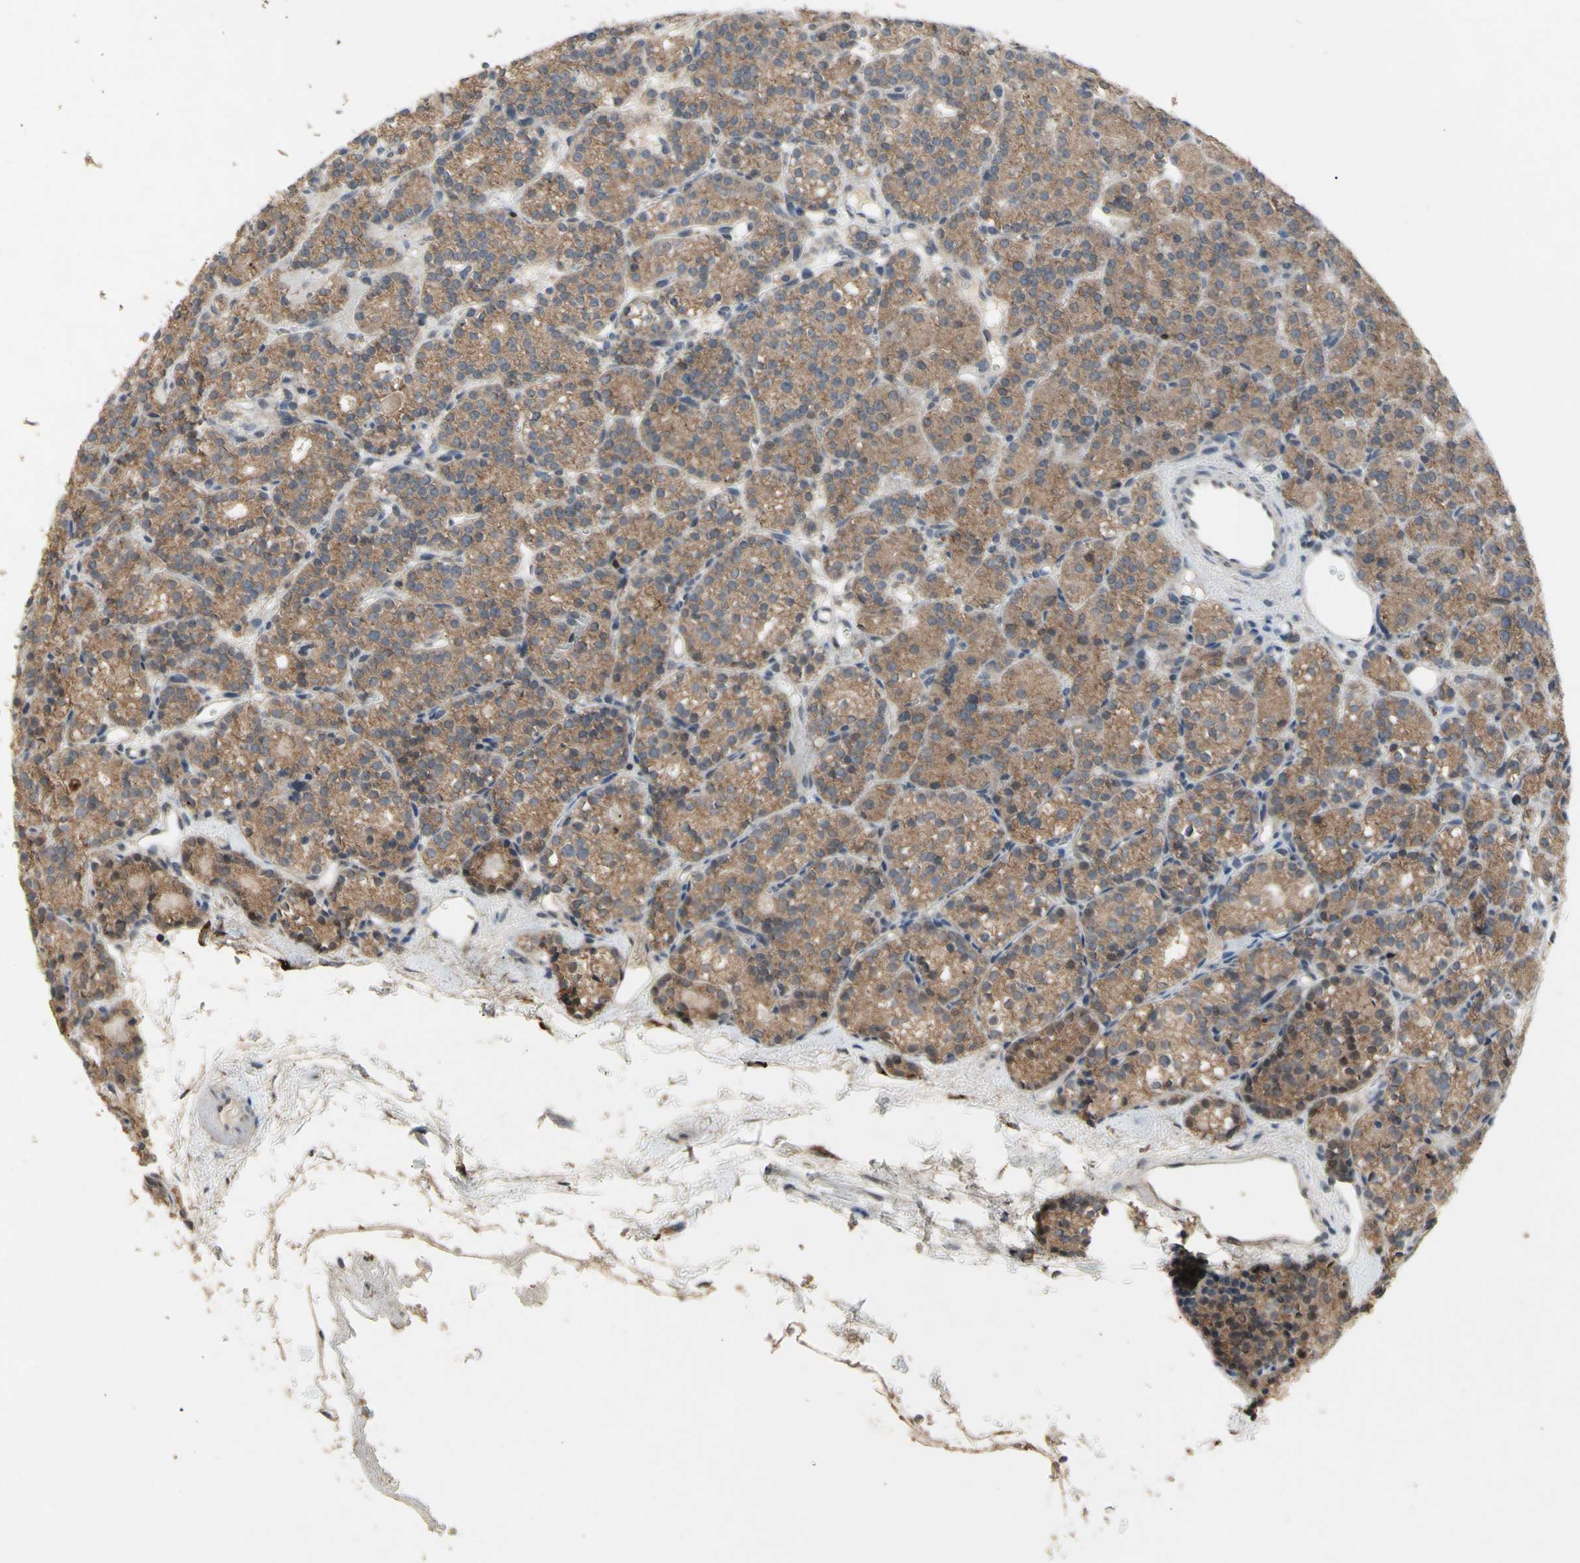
{"staining": {"intensity": "weak", "quantity": ">75%", "location": "cytoplasmic/membranous"}, "tissue": "parathyroid gland", "cell_type": "Glandular cells", "image_type": "normal", "snomed": [{"axis": "morphology", "description": "Normal tissue, NOS"}, {"axis": "topography", "description": "Parathyroid gland"}], "caption": "IHC (DAB) staining of benign human parathyroid gland exhibits weak cytoplasmic/membranous protein staining in about >75% of glandular cells.", "gene": "NLRP1", "patient": {"sex": "female", "age": 64}}